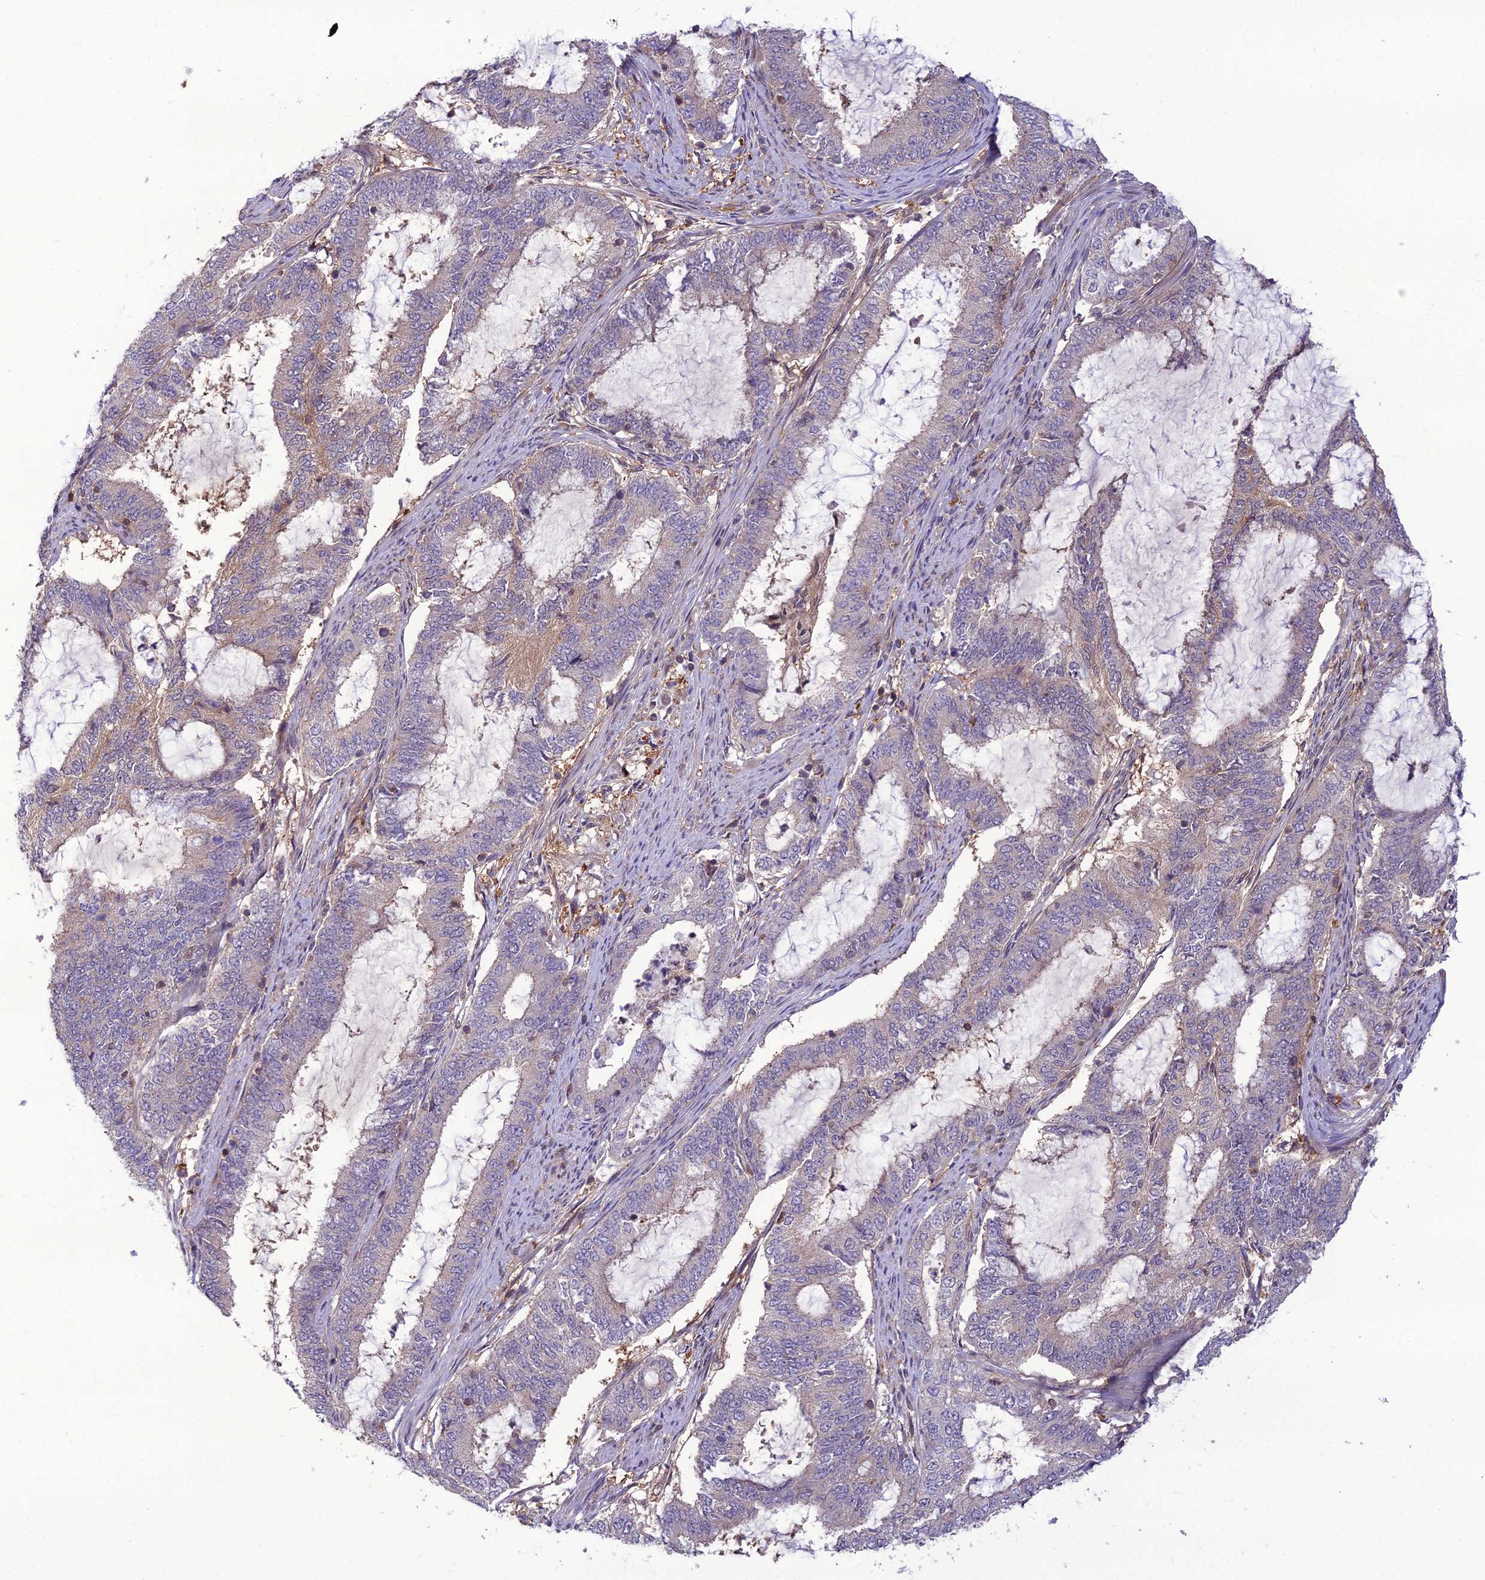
{"staining": {"intensity": "weak", "quantity": "<25%", "location": "cytoplasmic/membranous"}, "tissue": "endometrial cancer", "cell_type": "Tumor cells", "image_type": "cancer", "snomed": [{"axis": "morphology", "description": "Adenocarcinoma, NOS"}, {"axis": "topography", "description": "Endometrium"}], "caption": "The immunohistochemistry (IHC) image has no significant positivity in tumor cells of endometrial cancer tissue. (Immunohistochemistry, brightfield microscopy, high magnification).", "gene": "GDF6", "patient": {"sex": "female", "age": 51}}